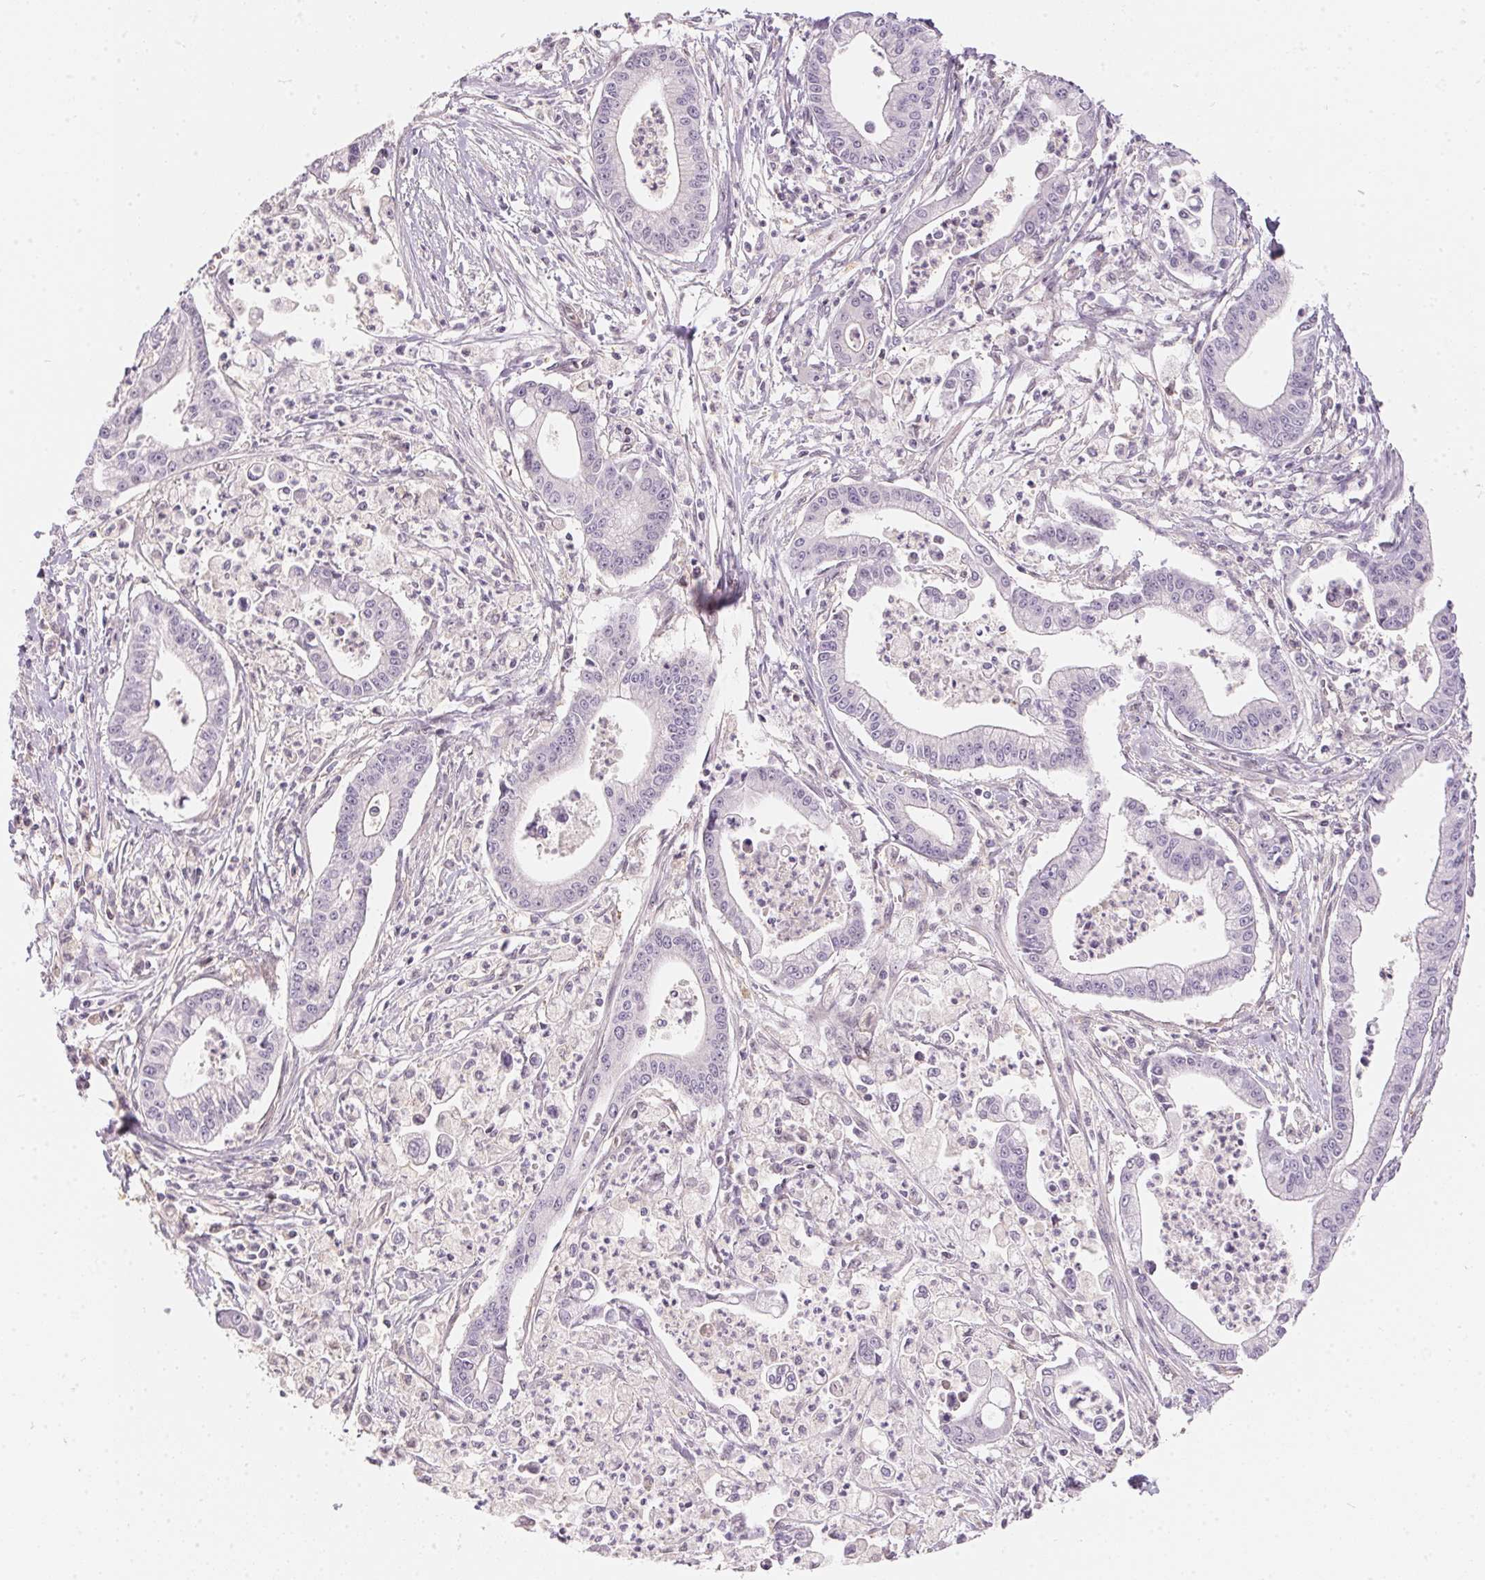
{"staining": {"intensity": "negative", "quantity": "none", "location": "none"}, "tissue": "pancreatic cancer", "cell_type": "Tumor cells", "image_type": "cancer", "snomed": [{"axis": "morphology", "description": "Adenocarcinoma, NOS"}, {"axis": "topography", "description": "Pancreas"}], "caption": "Immunohistochemistry (IHC) micrograph of neoplastic tissue: human pancreatic cancer stained with DAB (3,3'-diaminobenzidine) shows no significant protein positivity in tumor cells. (Stains: DAB (3,3'-diaminobenzidine) immunohistochemistry (IHC) with hematoxylin counter stain, Microscopy: brightfield microscopy at high magnification).", "gene": "BLMH", "patient": {"sex": "female", "age": 65}}